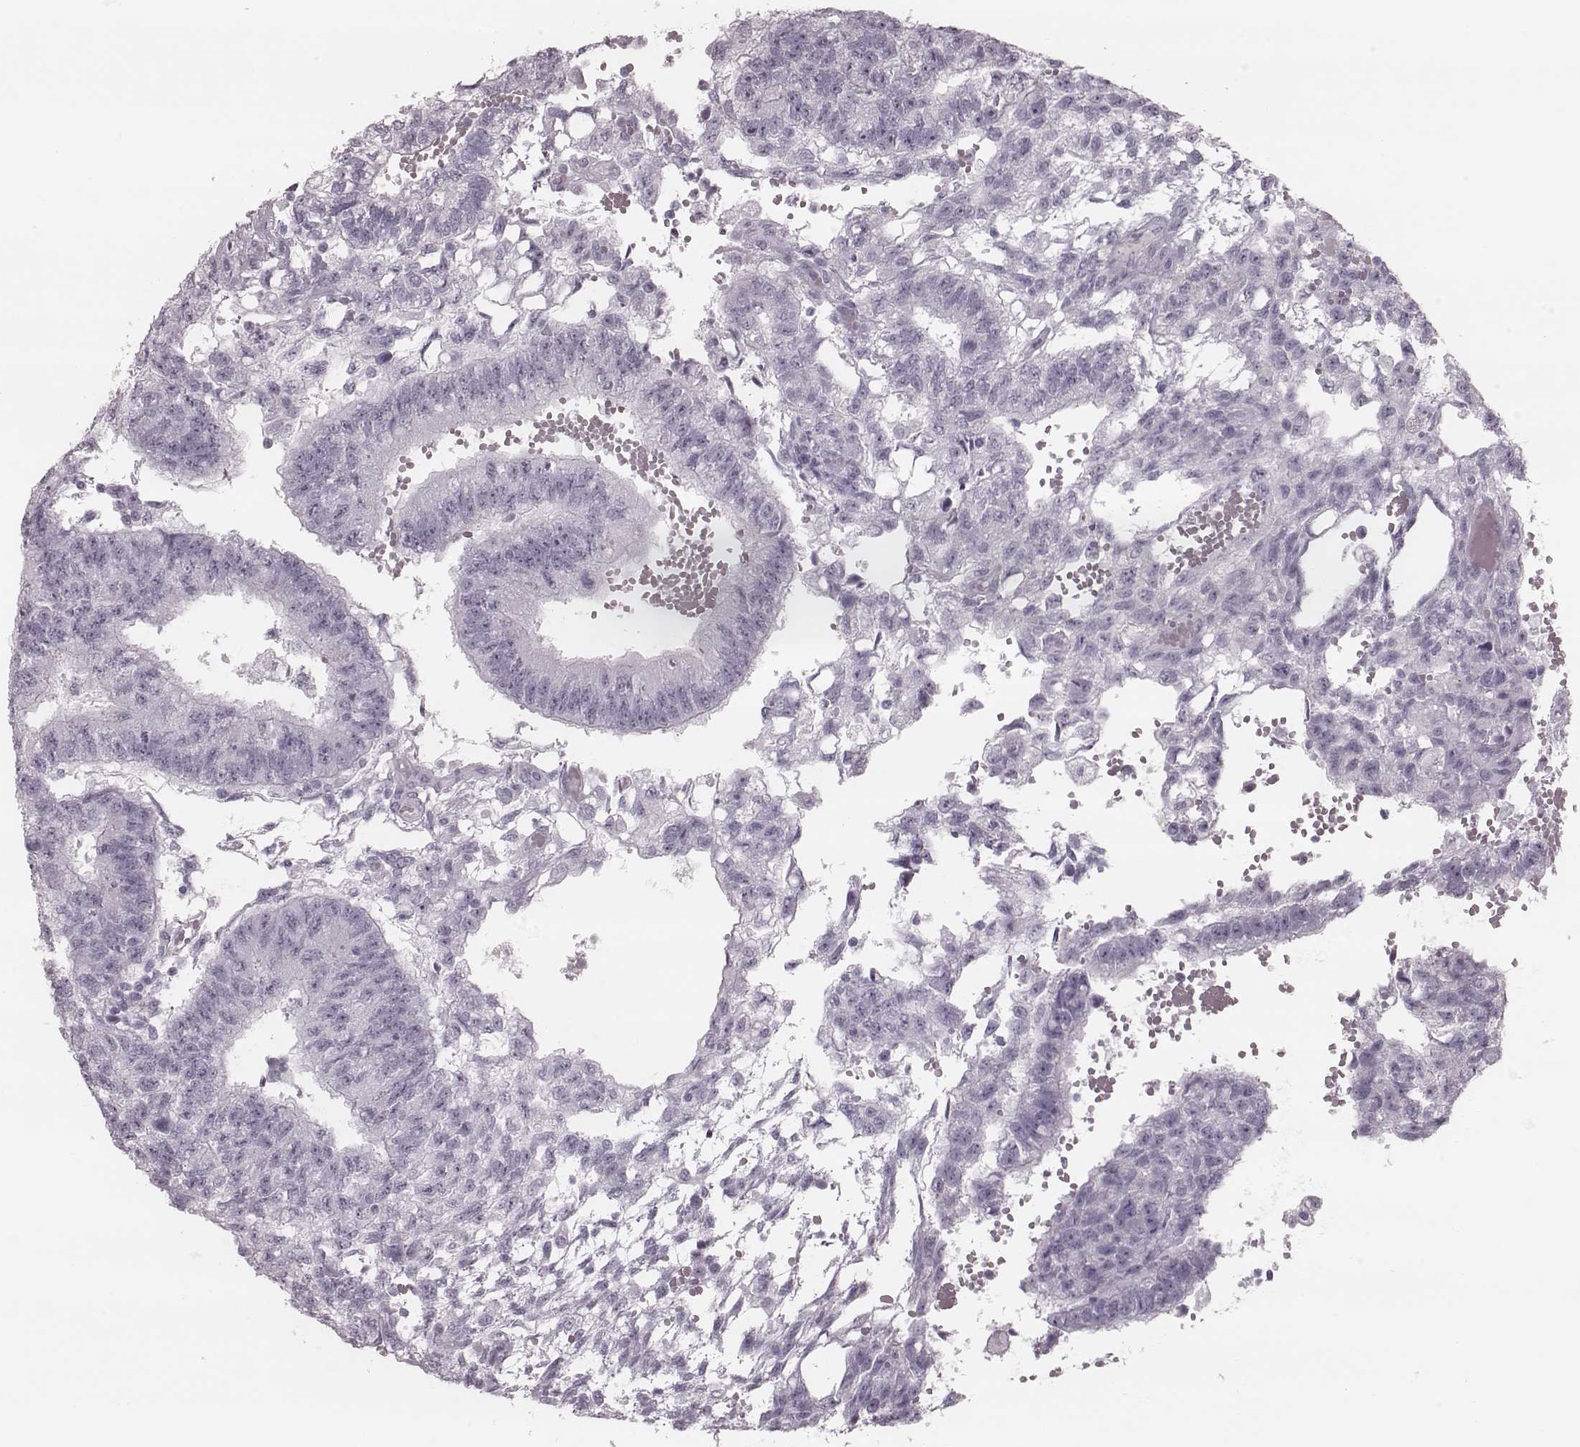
{"staining": {"intensity": "negative", "quantity": "none", "location": "none"}, "tissue": "testis cancer", "cell_type": "Tumor cells", "image_type": "cancer", "snomed": [{"axis": "morphology", "description": "Carcinoma, Embryonal, NOS"}, {"axis": "topography", "description": "Testis"}], "caption": "Testis cancer stained for a protein using IHC exhibits no positivity tumor cells.", "gene": "KRT74", "patient": {"sex": "male", "age": 32}}